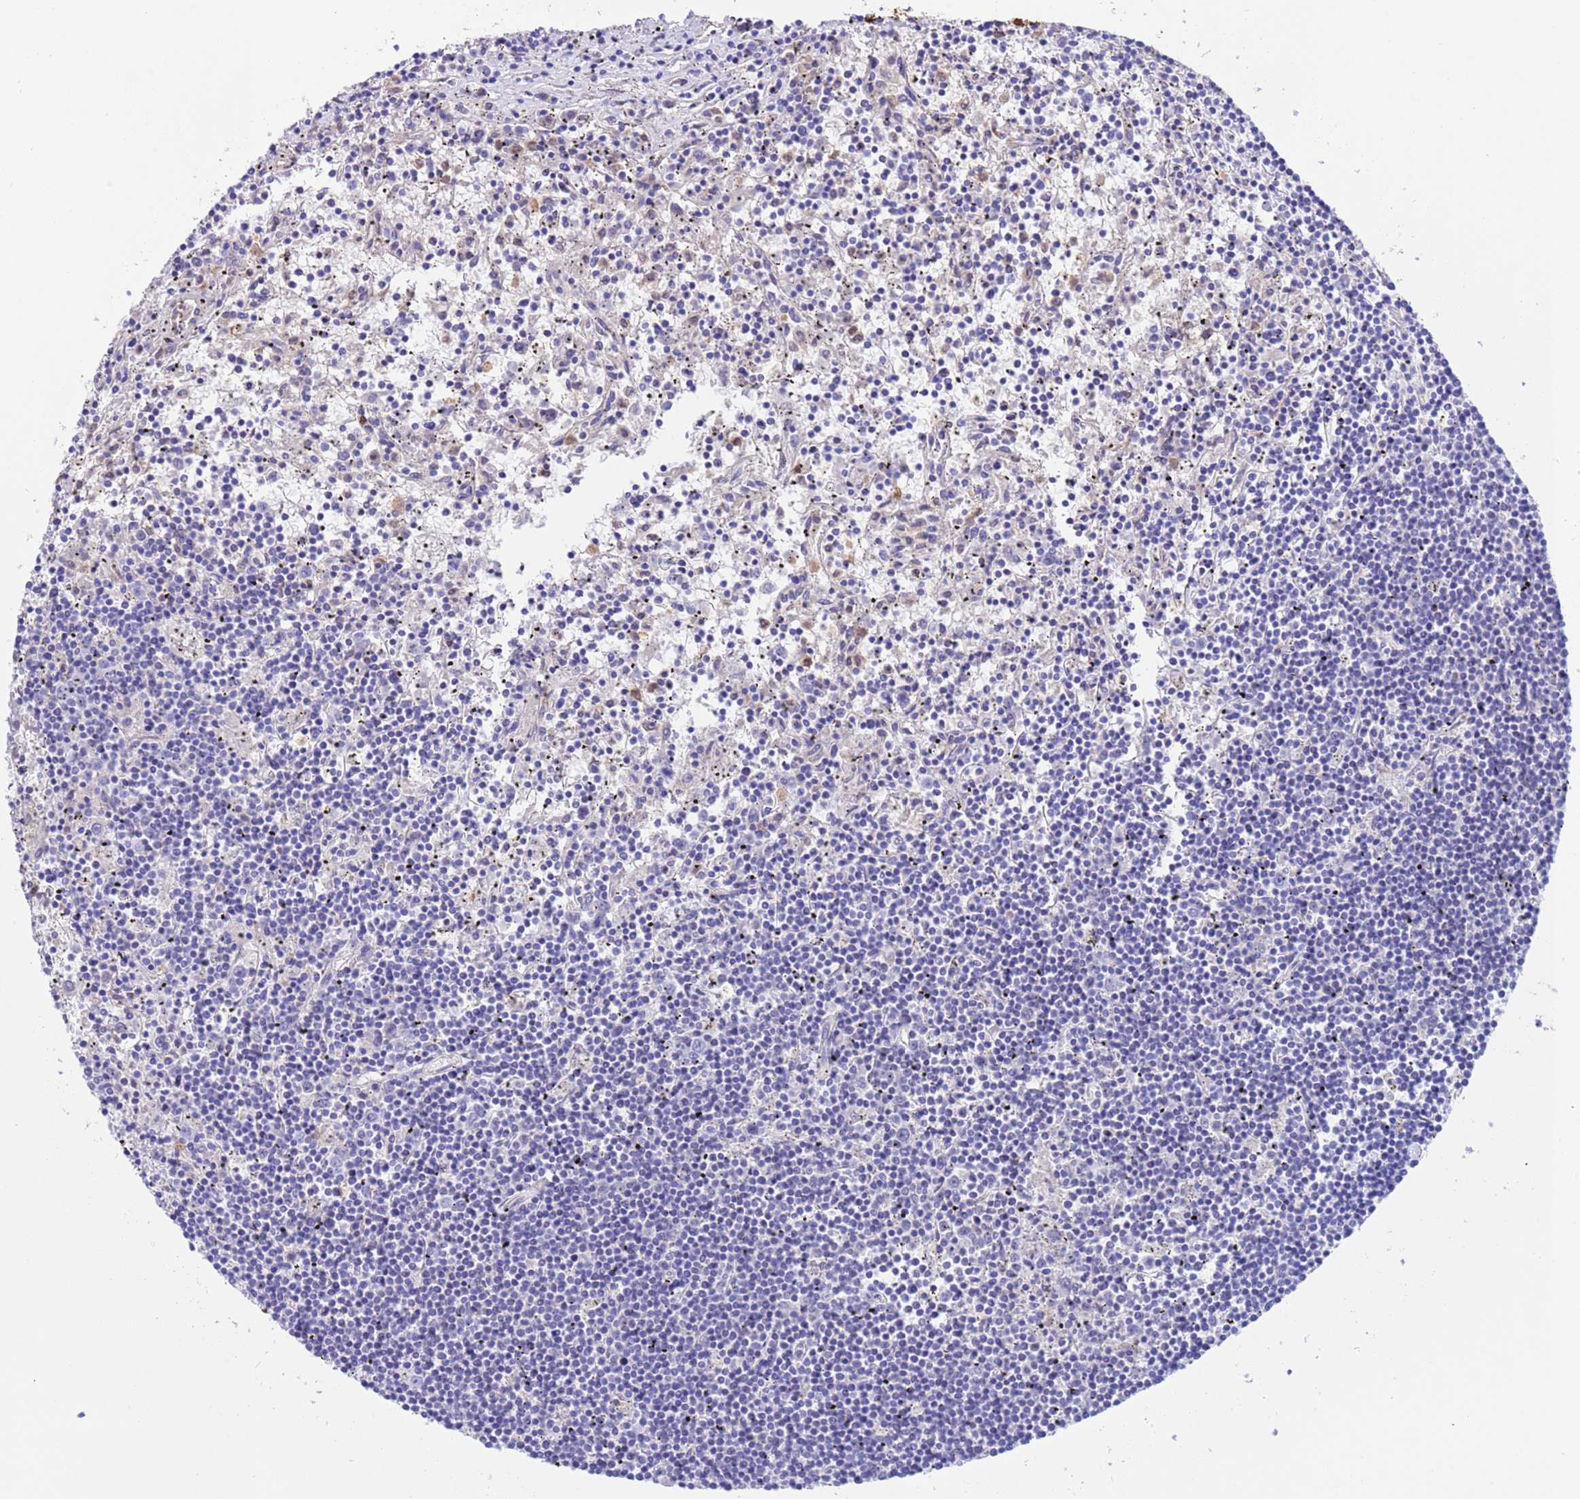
{"staining": {"intensity": "negative", "quantity": "none", "location": "none"}, "tissue": "lymphoma", "cell_type": "Tumor cells", "image_type": "cancer", "snomed": [{"axis": "morphology", "description": "Malignant lymphoma, non-Hodgkin's type, Low grade"}, {"axis": "topography", "description": "Spleen"}], "caption": "Protein analysis of lymphoma demonstrates no significant expression in tumor cells.", "gene": "C6orf47", "patient": {"sex": "male", "age": 76}}